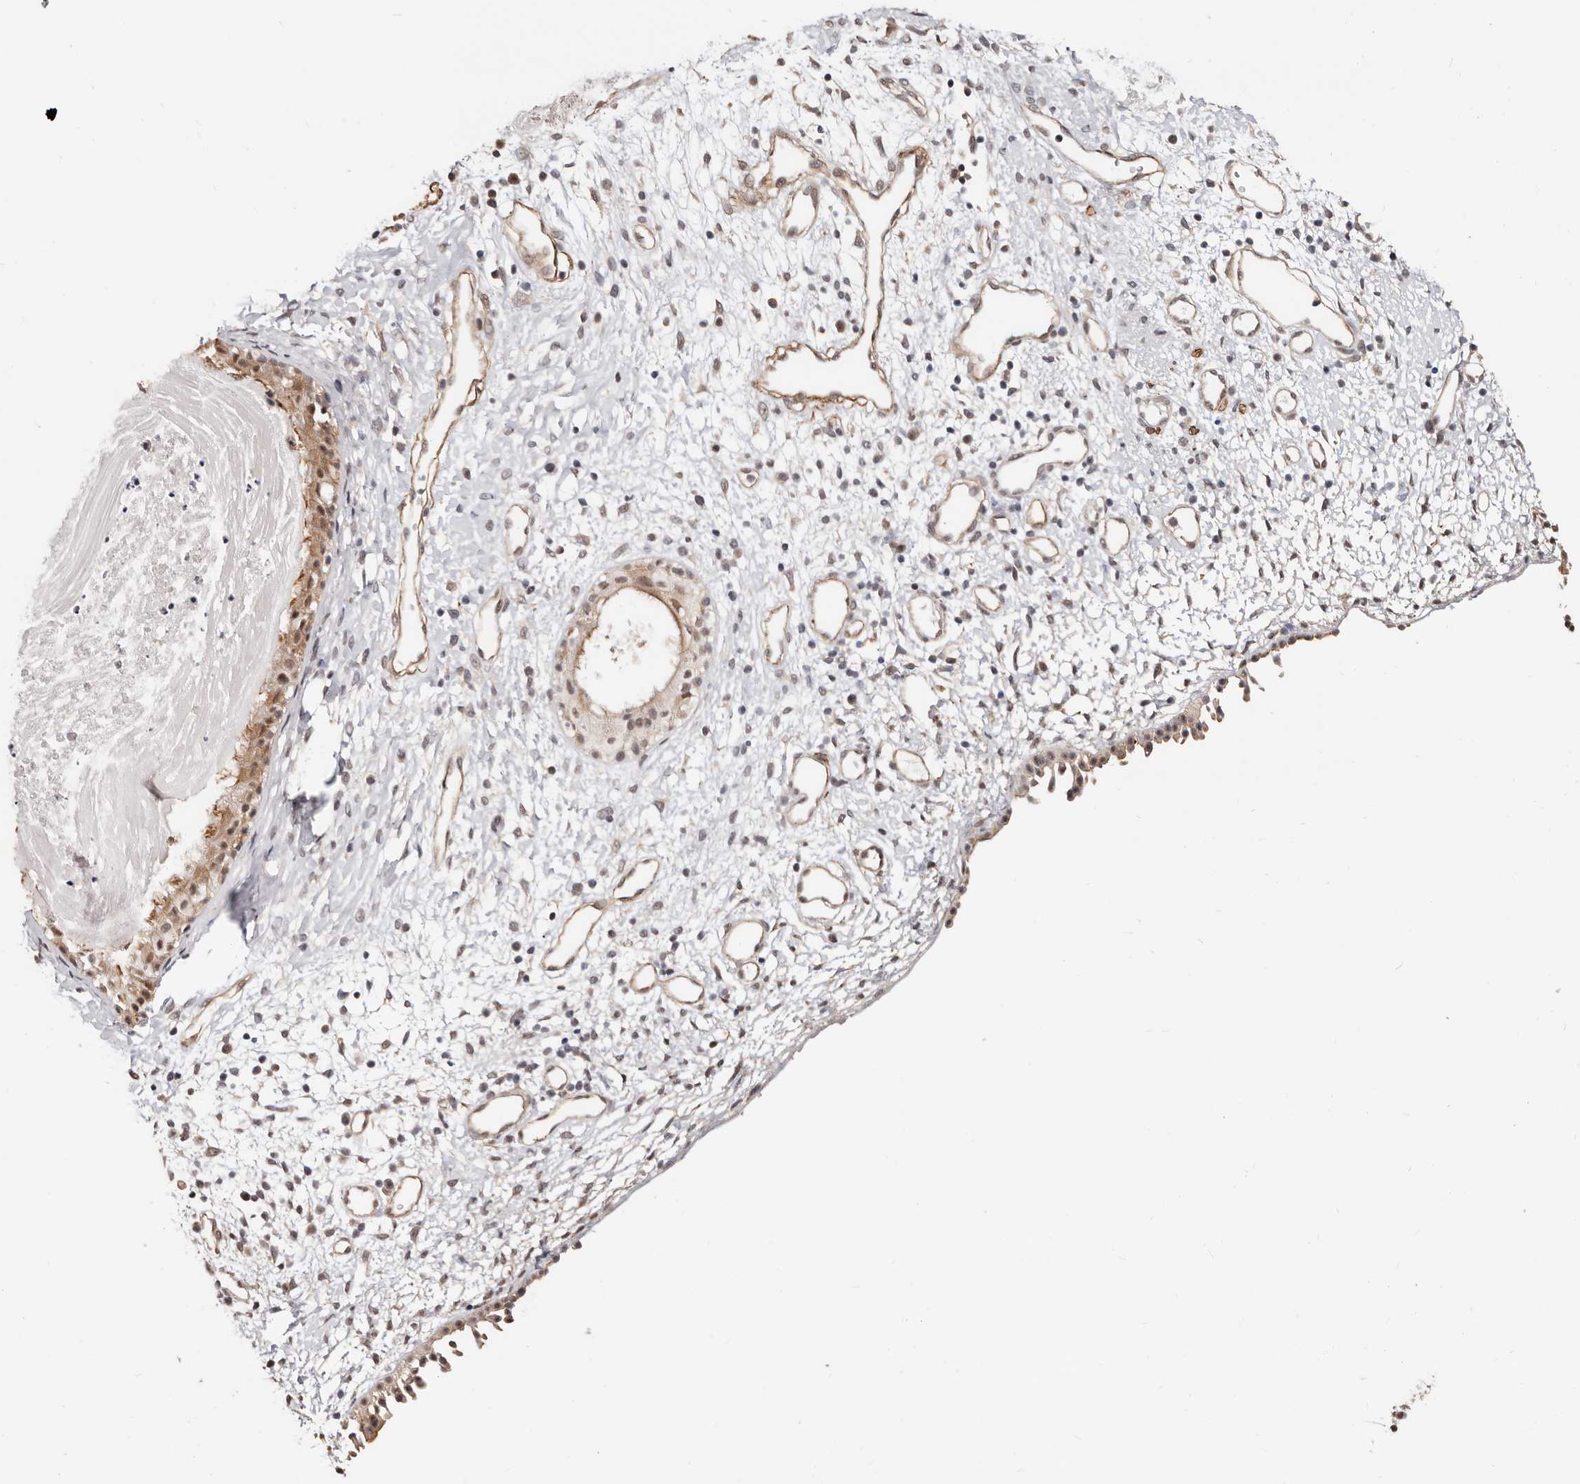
{"staining": {"intensity": "moderate", "quantity": ">75%", "location": "cytoplasmic/membranous,nuclear"}, "tissue": "nasopharynx", "cell_type": "Respiratory epithelial cells", "image_type": "normal", "snomed": [{"axis": "morphology", "description": "Normal tissue, NOS"}, {"axis": "topography", "description": "Nasopharynx"}], "caption": "IHC micrograph of unremarkable nasopharynx: human nasopharynx stained using immunohistochemistry (IHC) shows medium levels of moderate protein expression localized specifically in the cytoplasmic/membranous,nuclear of respiratory epithelial cells, appearing as a cytoplasmic/membranous,nuclear brown color.", "gene": "TRIP13", "patient": {"sex": "male", "age": 22}}